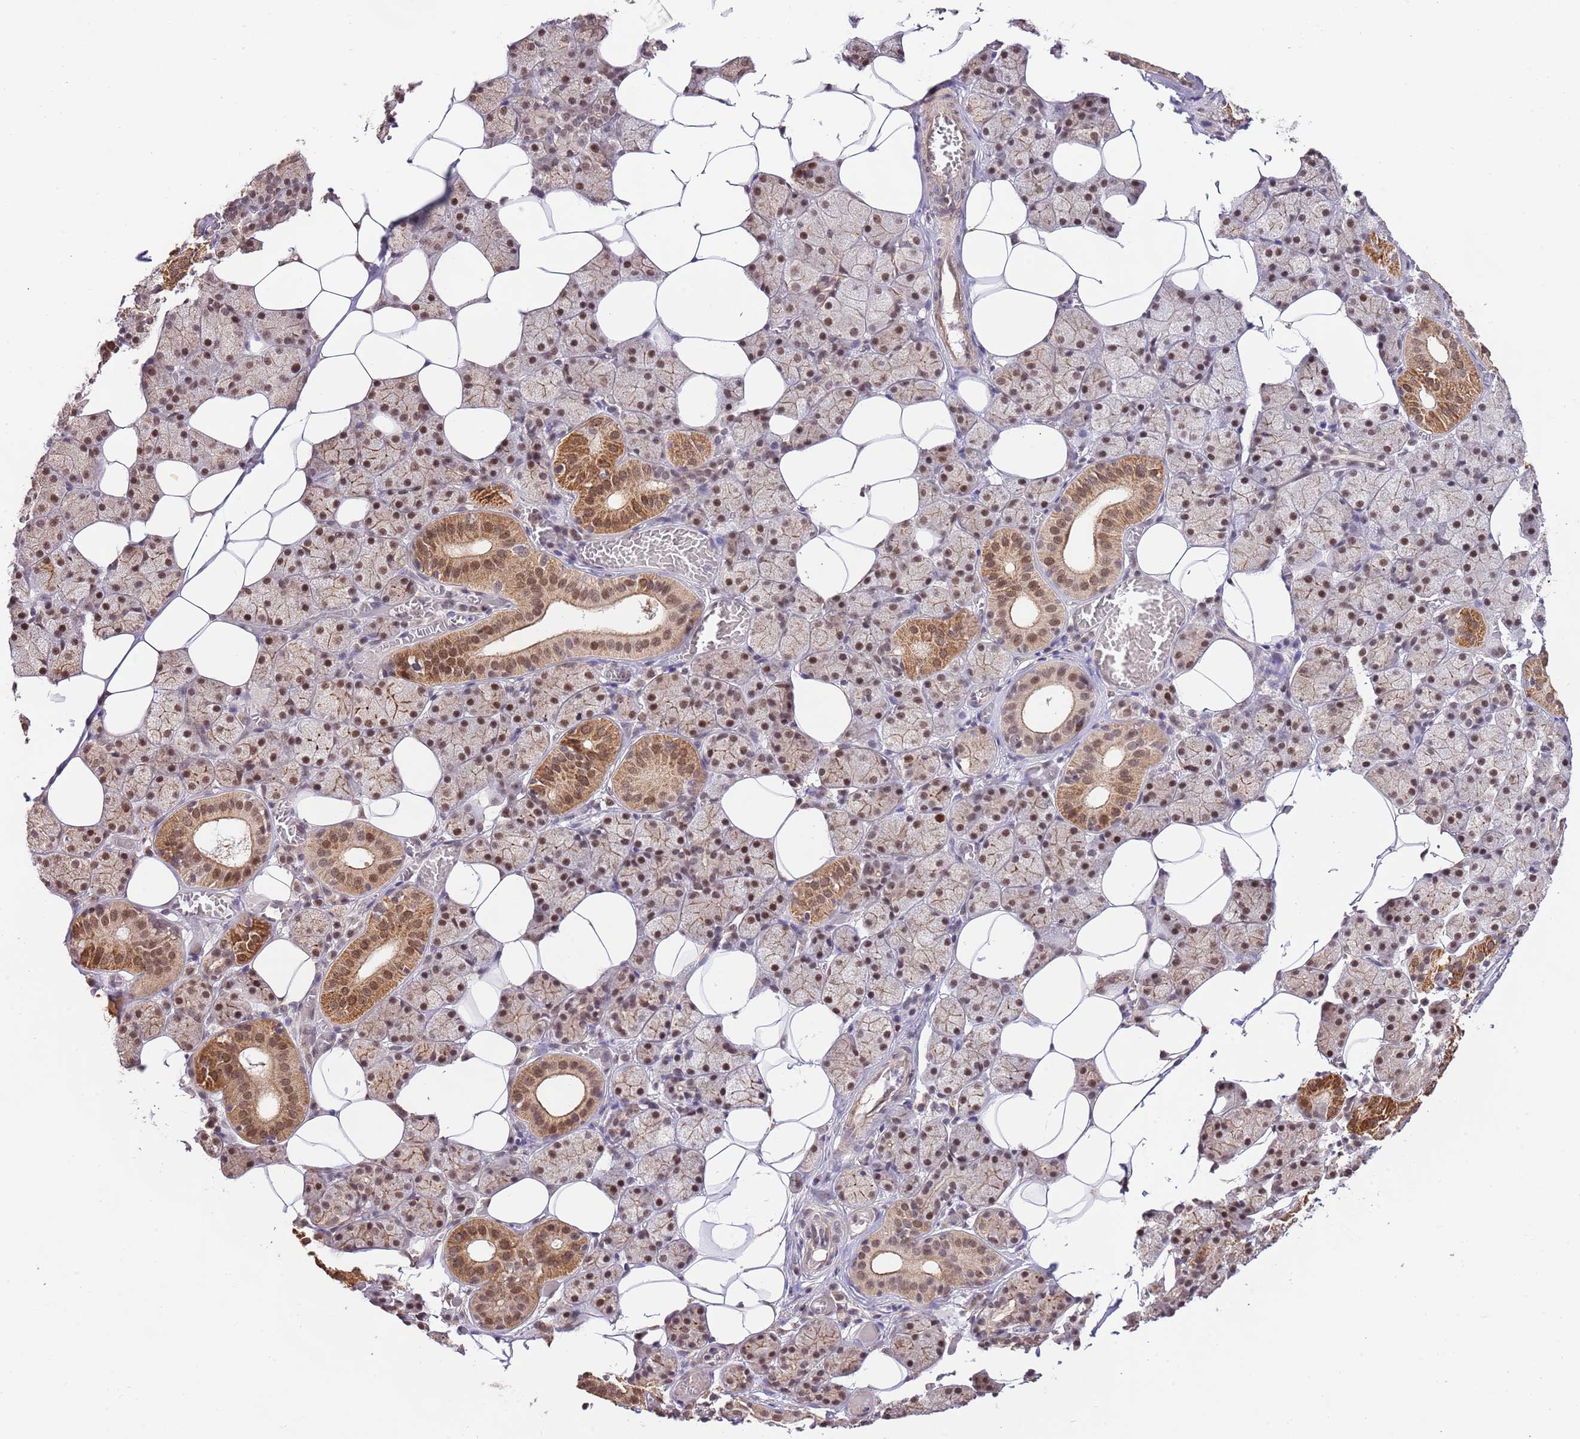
{"staining": {"intensity": "strong", "quantity": ">75%", "location": "cytoplasmic/membranous,nuclear"}, "tissue": "salivary gland", "cell_type": "Glandular cells", "image_type": "normal", "snomed": [{"axis": "morphology", "description": "Normal tissue, NOS"}, {"axis": "topography", "description": "Salivary gland"}], "caption": "Protein staining of benign salivary gland shows strong cytoplasmic/membranous,nuclear expression in about >75% of glandular cells.", "gene": "RIF1", "patient": {"sex": "female", "age": 33}}